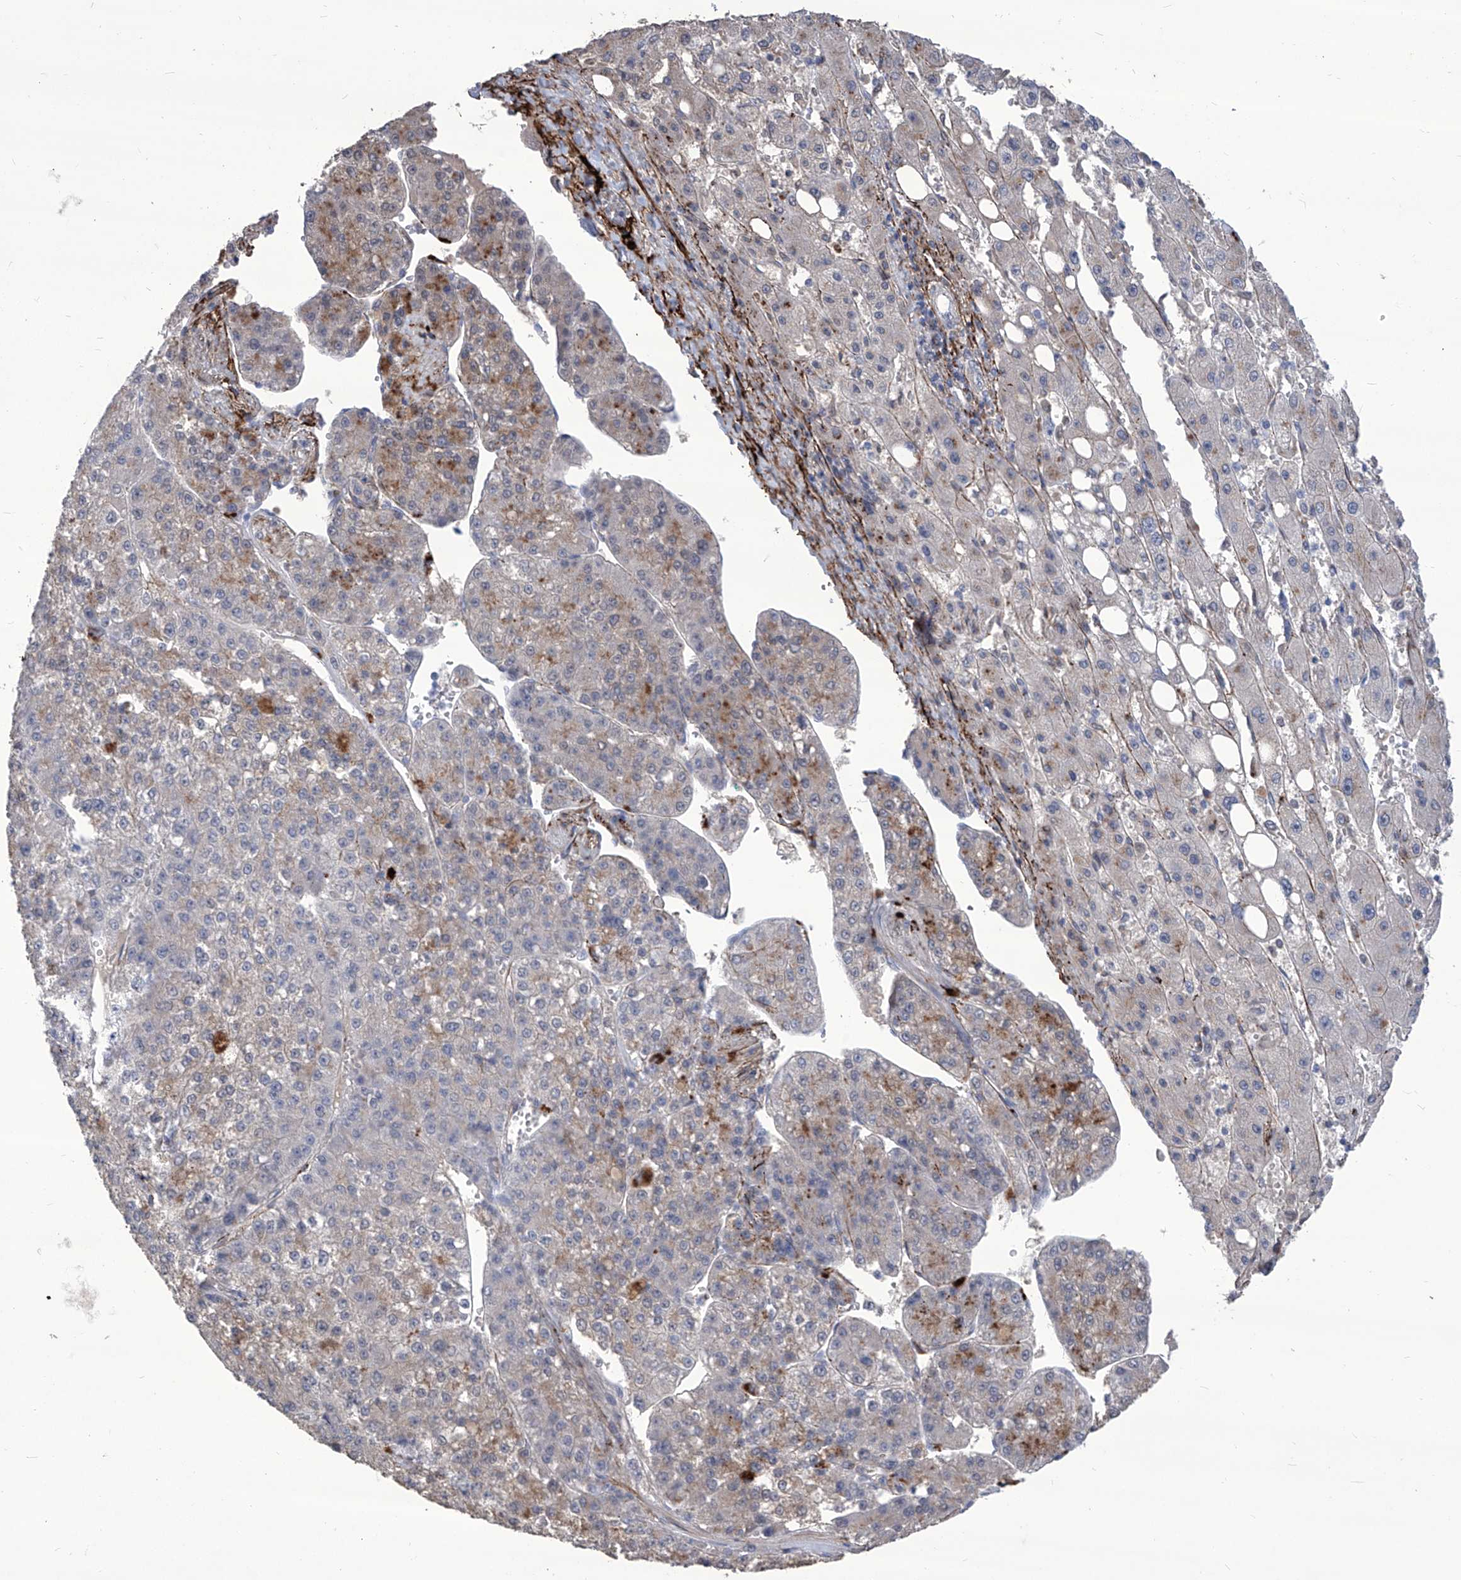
{"staining": {"intensity": "weak", "quantity": "<25%", "location": "cytoplasmic/membranous"}, "tissue": "liver cancer", "cell_type": "Tumor cells", "image_type": "cancer", "snomed": [{"axis": "morphology", "description": "Carcinoma, Hepatocellular, NOS"}, {"axis": "topography", "description": "Liver"}], "caption": "An IHC micrograph of liver cancer is shown. There is no staining in tumor cells of liver cancer.", "gene": "TXNIP", "patient": {"sex": "female", "age": 73}}